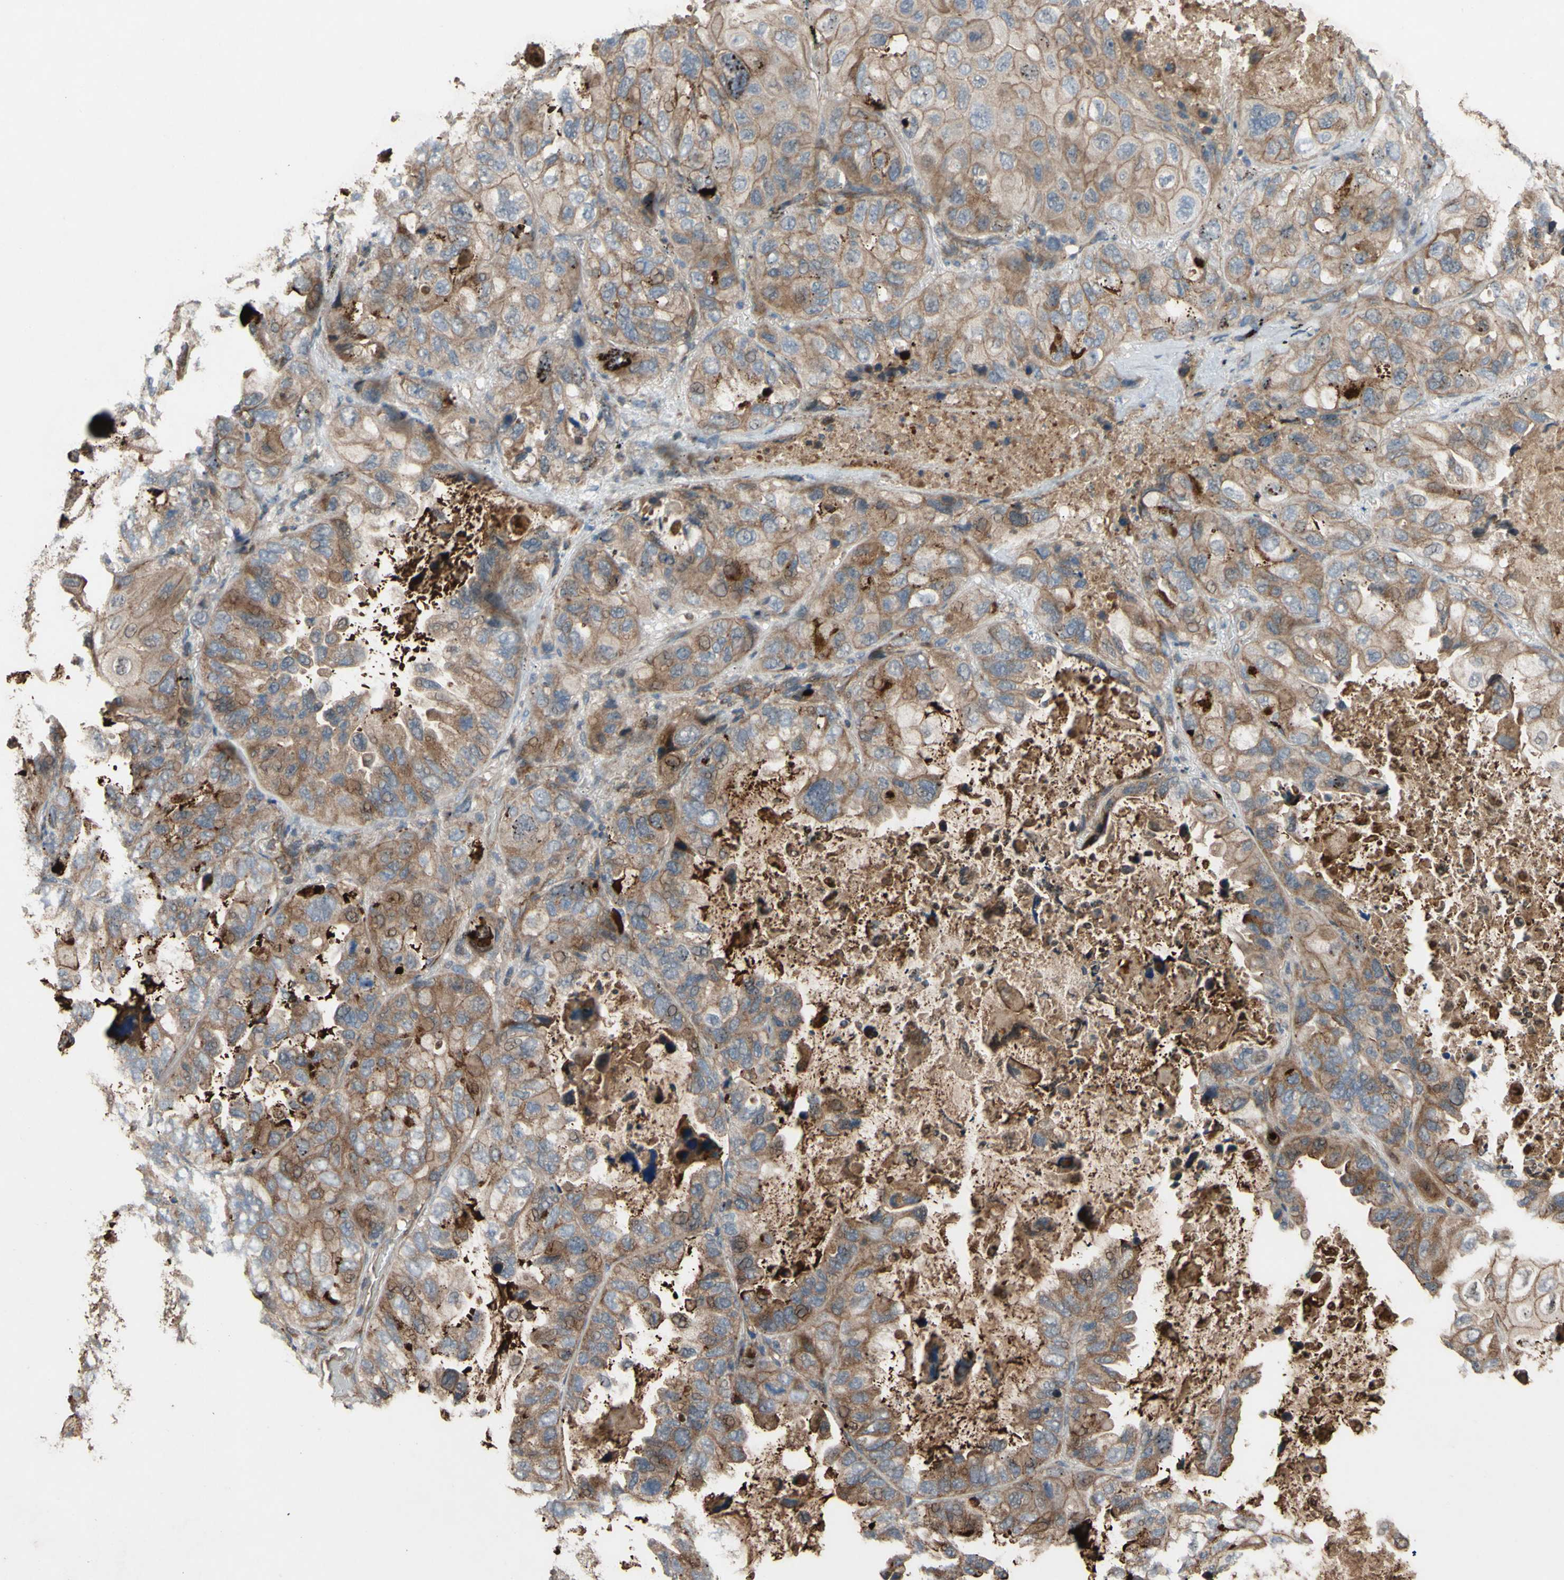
{"staining": {"intensity": "moderate", "quantity": ">75%", "location": "cytoplasmic/membranous"}, "tissue": "lung cancer", "cell_type": "Tumor cells", "image_type": "cancer", "snomed": [{"axis": "morphology", "description": "Squamous cell carcinoma, NOS"}, {"axis": "topography", "description": "Lung"}], "caption": "Lung squamous cell carcinoma tissue displays moderate cytoplasmic/membranous staining in approximately >75% of tumor cells", "gene": "SHROOM4", "patient": {"sex": "female", "age": 73}}